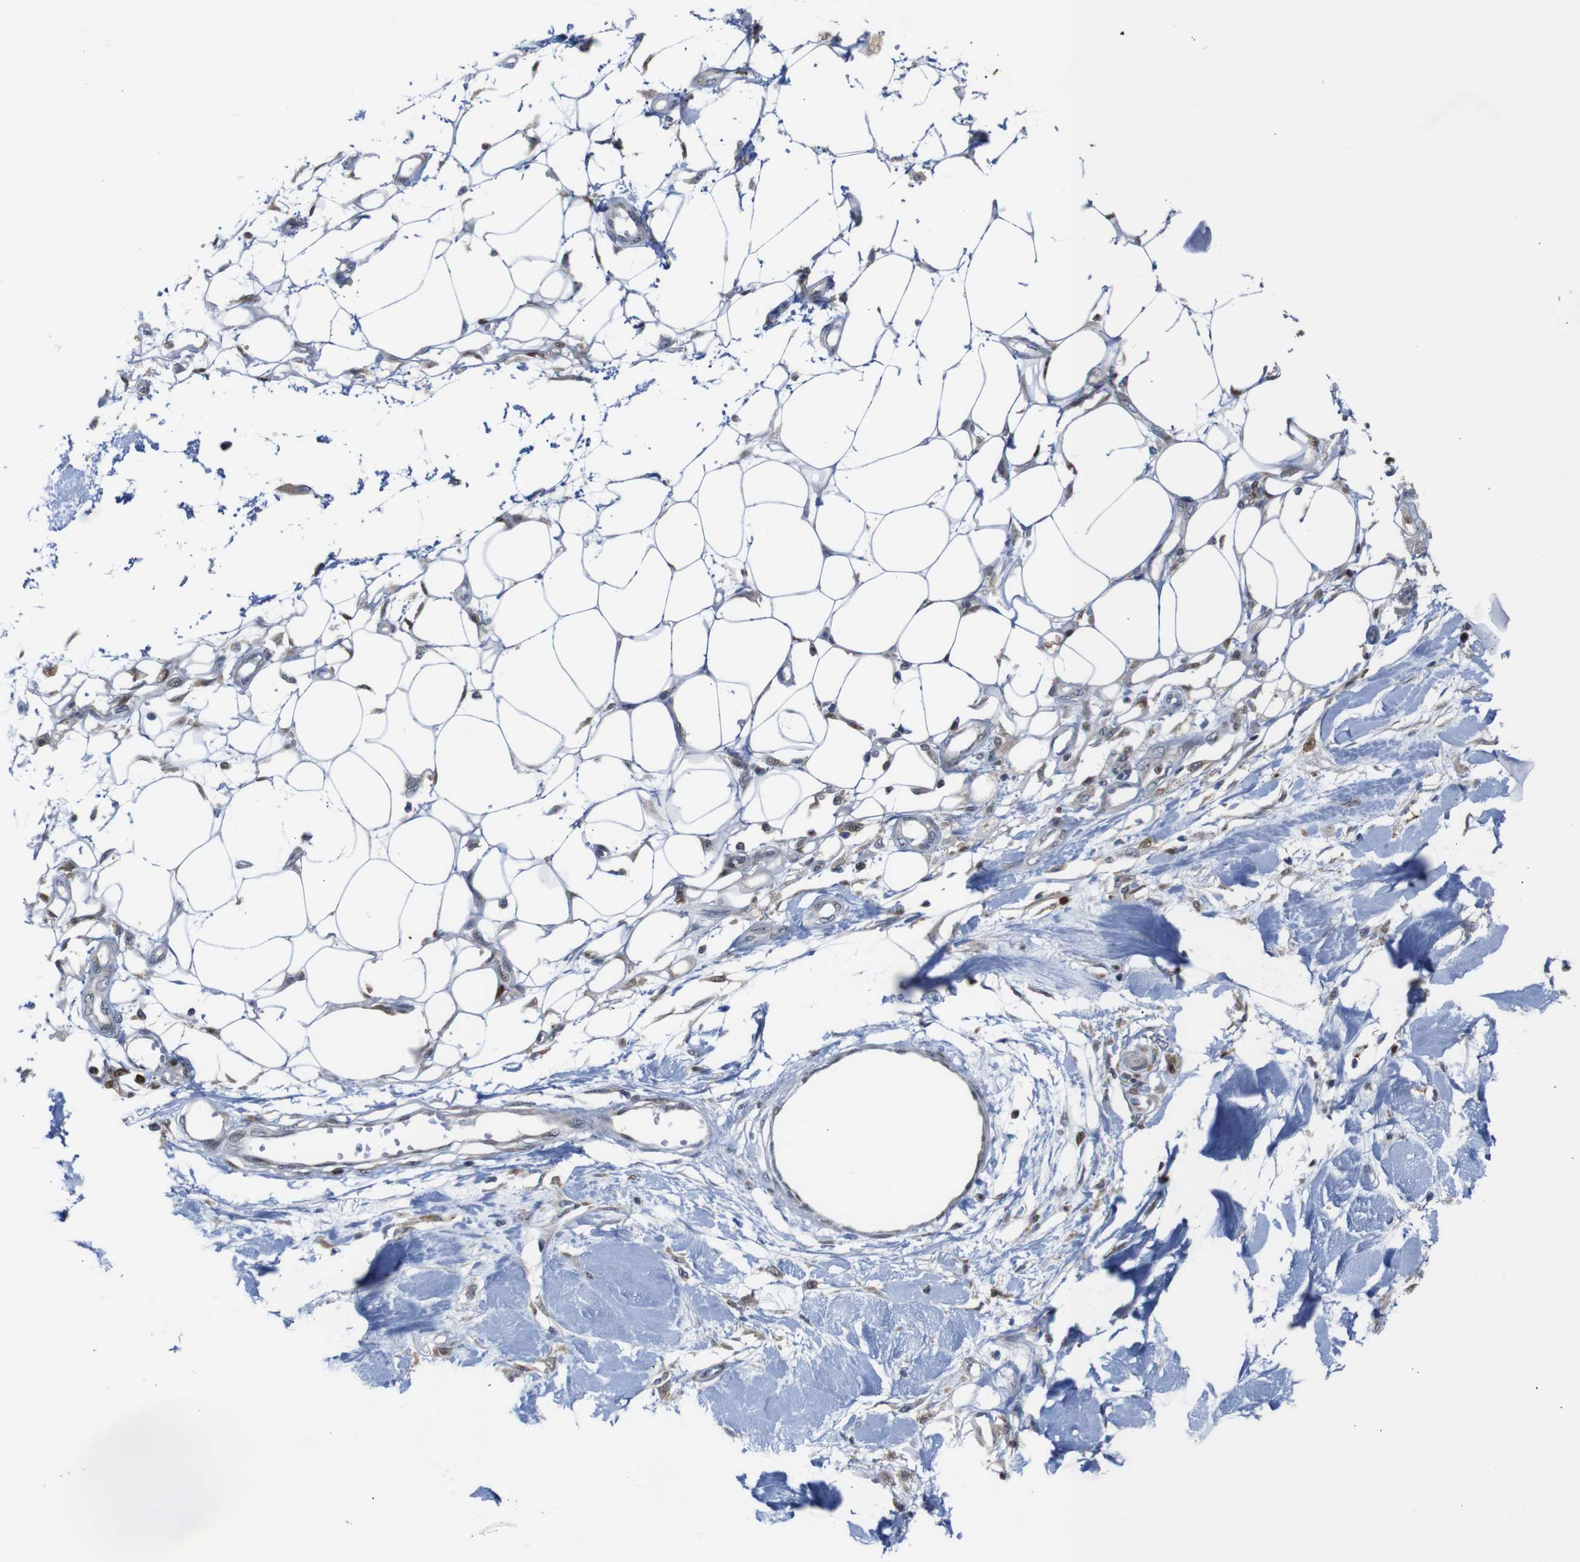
{"staining": {"intensity": "moderate", "quantity": ">75%", "location": "nuclear"}, "tissue": "adipose tissue", "cell_type": "Adipocytes", "image_type": "normal", "snomed": [{"axis": "morphology", "description": "Normal tissue, NOS"}, {"axis": "morphology", "description": "Squamous cell carcinoma, NOS"}, {"axis": "topography", "description": "Skin"}, {"axis": "topography", "description": "Peripheral nerve tissue"}], "caption": "About >75% of adipocytes in unremarkable human adipose tissue demonstrate moderate nuclear protein positivity as visualized by brown immunohistochemical staining.", "gene": "PTPN1", "patient": {"sex": "male", "age": 83}}